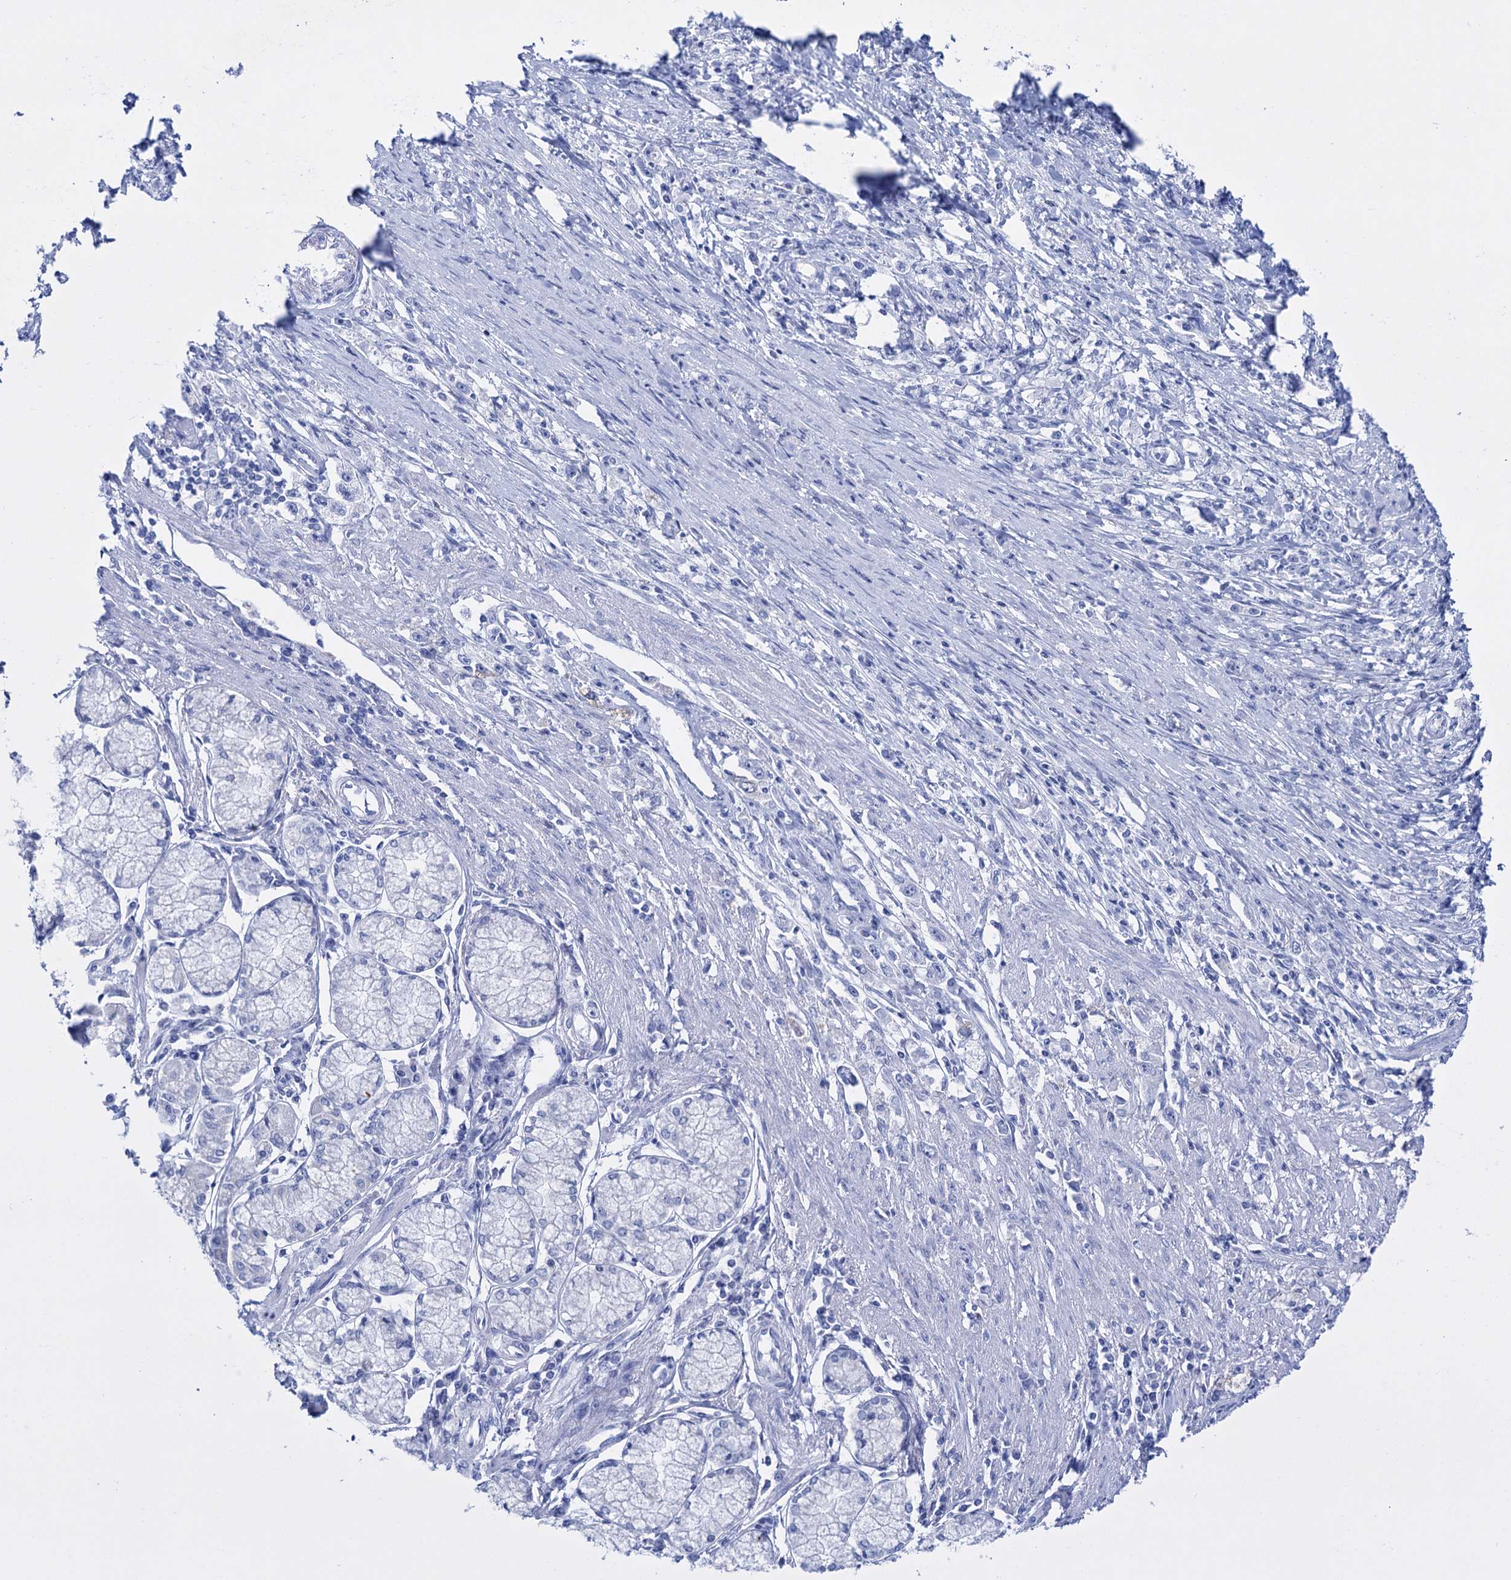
{"staining": {"intensity": "negative", "quantity": "none", "location": "none"}, "tissue": "stomach cancer", "cell_type": "Tumor cells", "image_type": "cancer", "snomed": [{"axis": "morphology", "description": "Adenocarcinoma, NOS"}, {"axis": "topography", "description": "Stomach"}], "caption": "This is an IHC photomicrograph of stomach cancer. There is no positivity in tumor cells.", "gene": "FBXW12", "patient": {"sex": "female", "age": 59}}